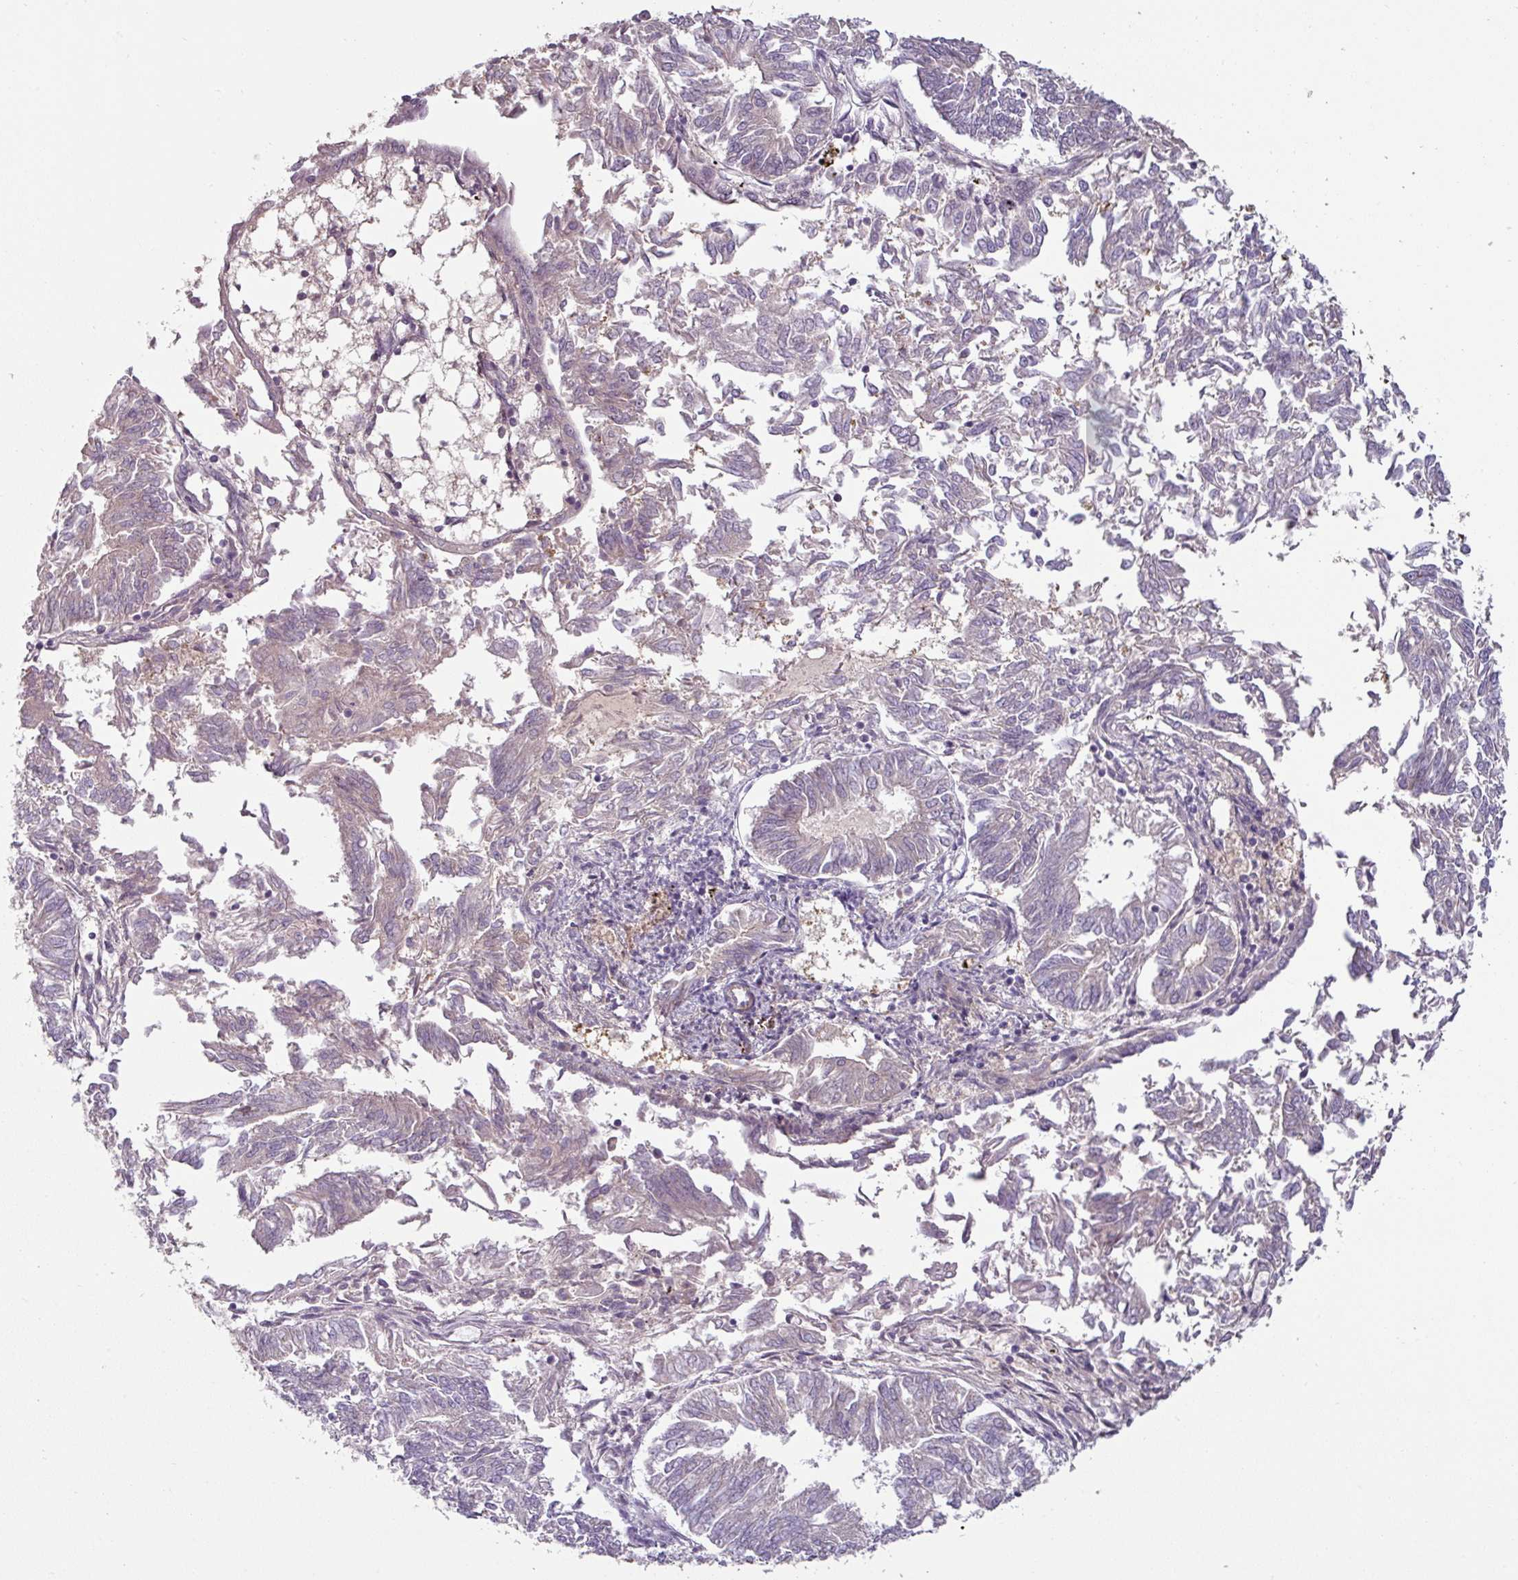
{"staining": {"intensity": "negative", "quantity": "none", "location": "none"}, "tissue": "endometrial cancer", "cell_type": "Tumor cells", "image_type": "cancer", "snomed": [{"axis": "morphology", "description": "Adenocarcinoma, NOS"}, {"axis": "topography", "description": "Endometrium"}], "caption": "Tumor cells show no significant protein positivity in adenocarcinoma (endometrial).", "gene": "MTMR14", "patient": {"sex": "female", "age": 58}}